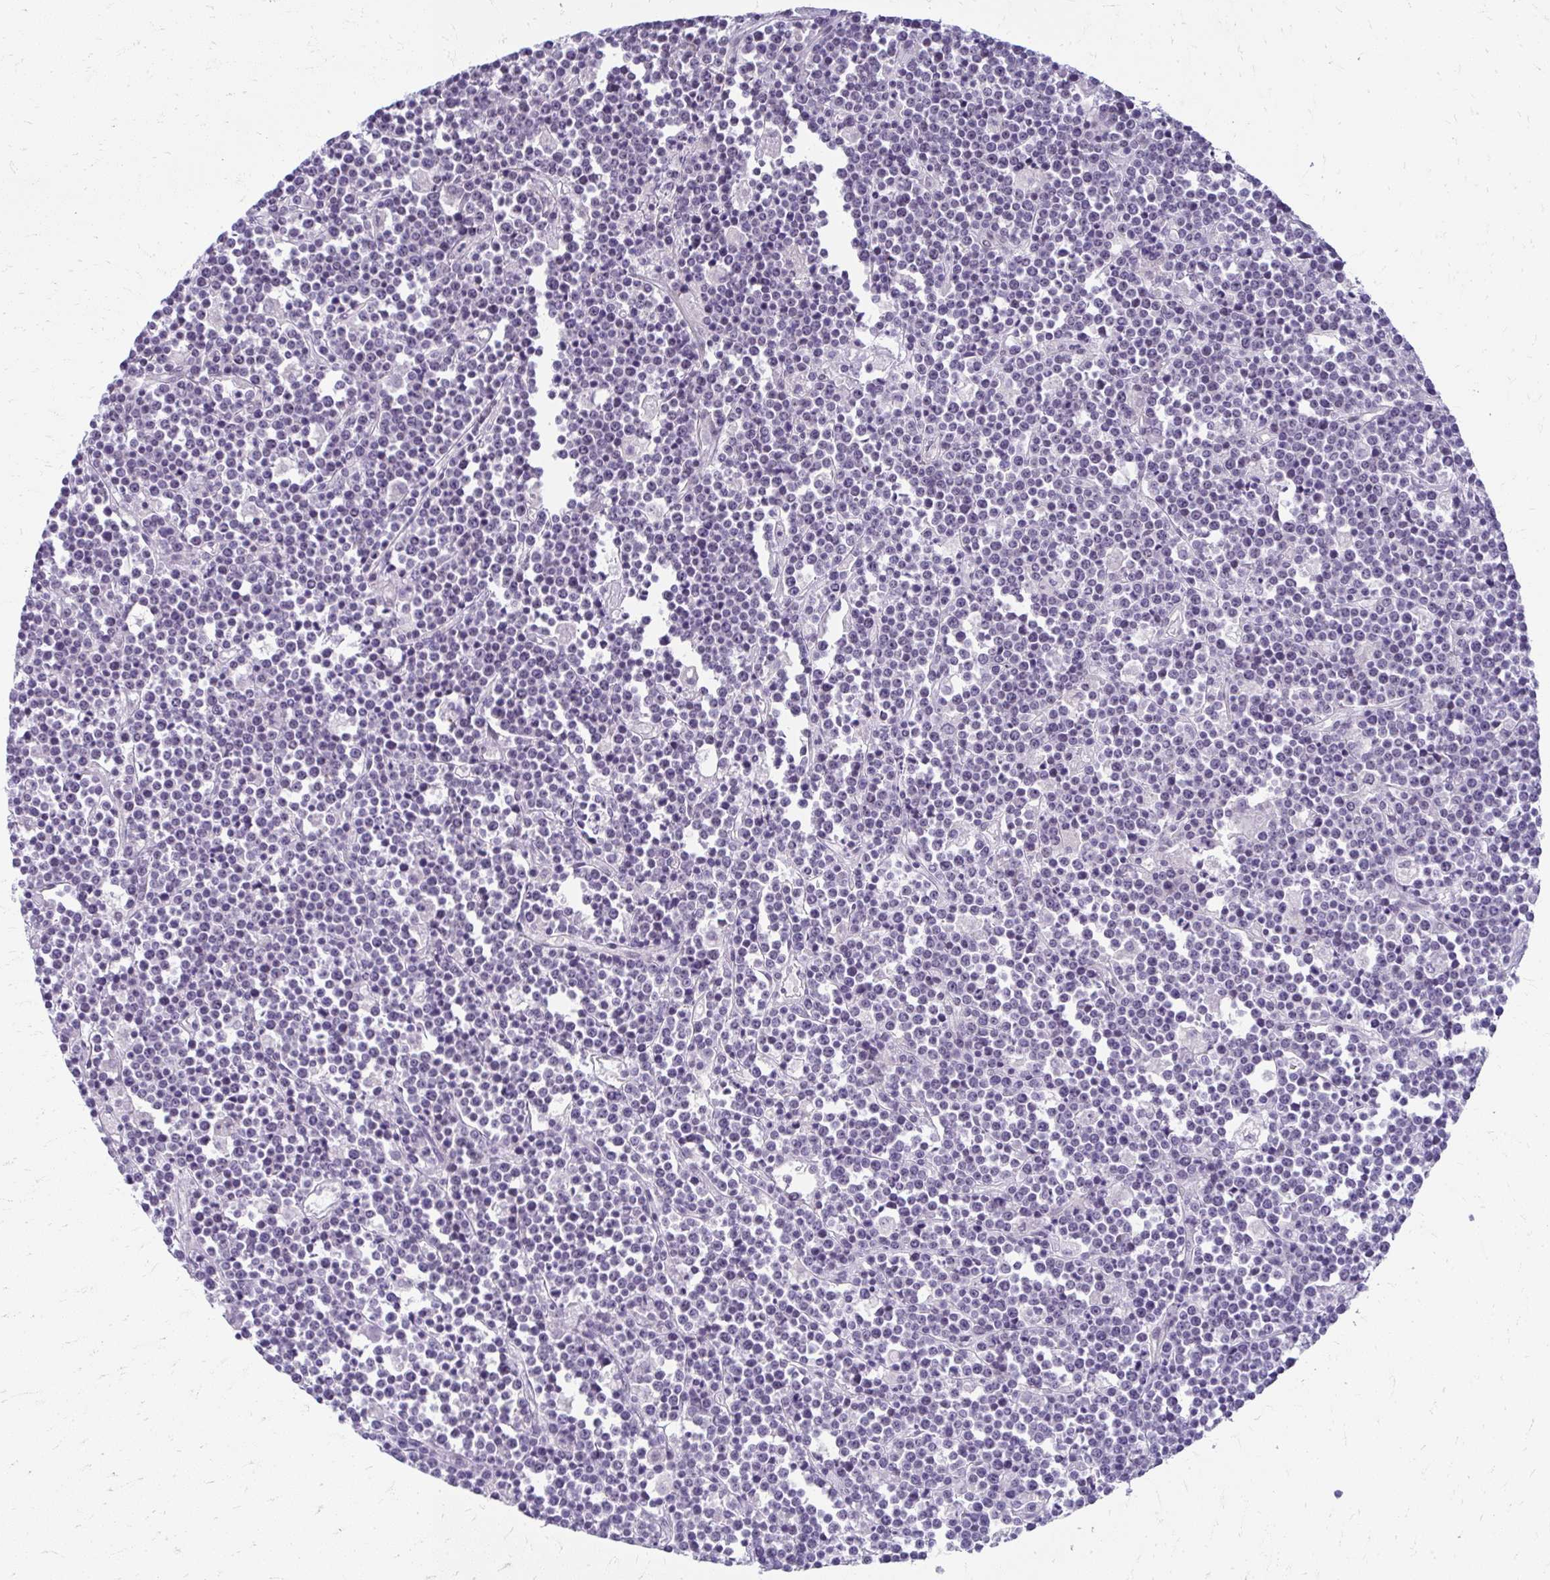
{"staining": {"intensity": "negative", "quantity": "none", "location": "none"}, "tissue": "lymphoma", "cell_type": "Tumor cells", "image_type": "cancer", "snomed": [{"axis": "morphology", "description": "Malignant lymphoma, non-Hodgkin's type, High grade"}, {"axis": "topography", "description": "Ovary"}], "caption": "Lymphoma stained for a protein using immunohistochemistry reveals no staining tumor cells.", "gene": "TEX33", "patient": {"sex": "female", "age": 56}}